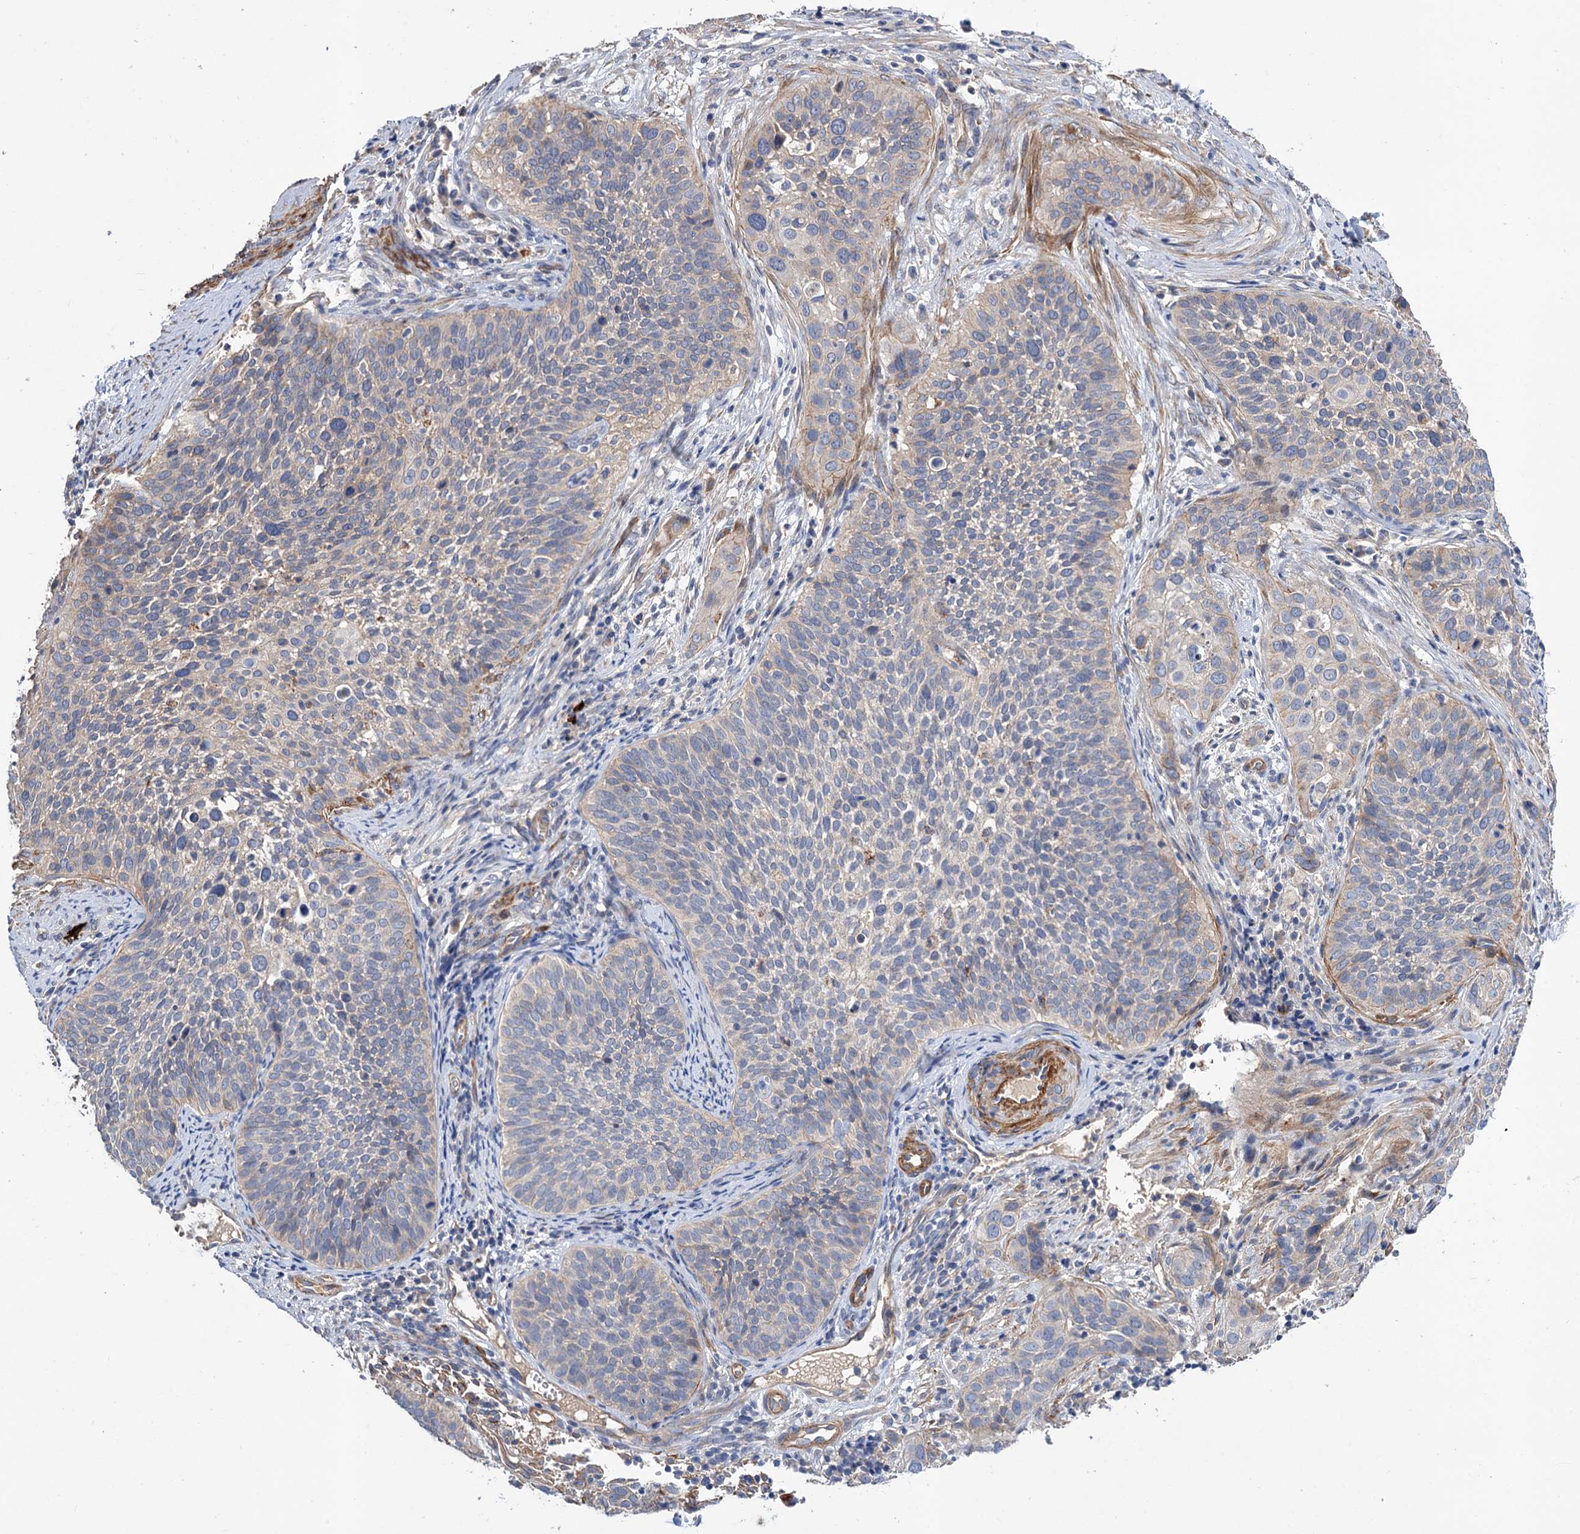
{"staining": {"intensity": "negative", "quantity": "none", "location": "none"}, "tissue": "cervical cancer", "cell_type": "Tumor cells", "image_type": "cancer", "snomed": [{"axis": "morphology", "description": "Squamous cell carcinoma, NOS"}, {"axis": "topography", "description": "Cervix"}], "caption": "The micrograph exhibits no staining of tumor cells in squamous cell carcinoma (cervical).", "gene": "NUDCD2", "patient": {"sex": "female", "age": 34}}